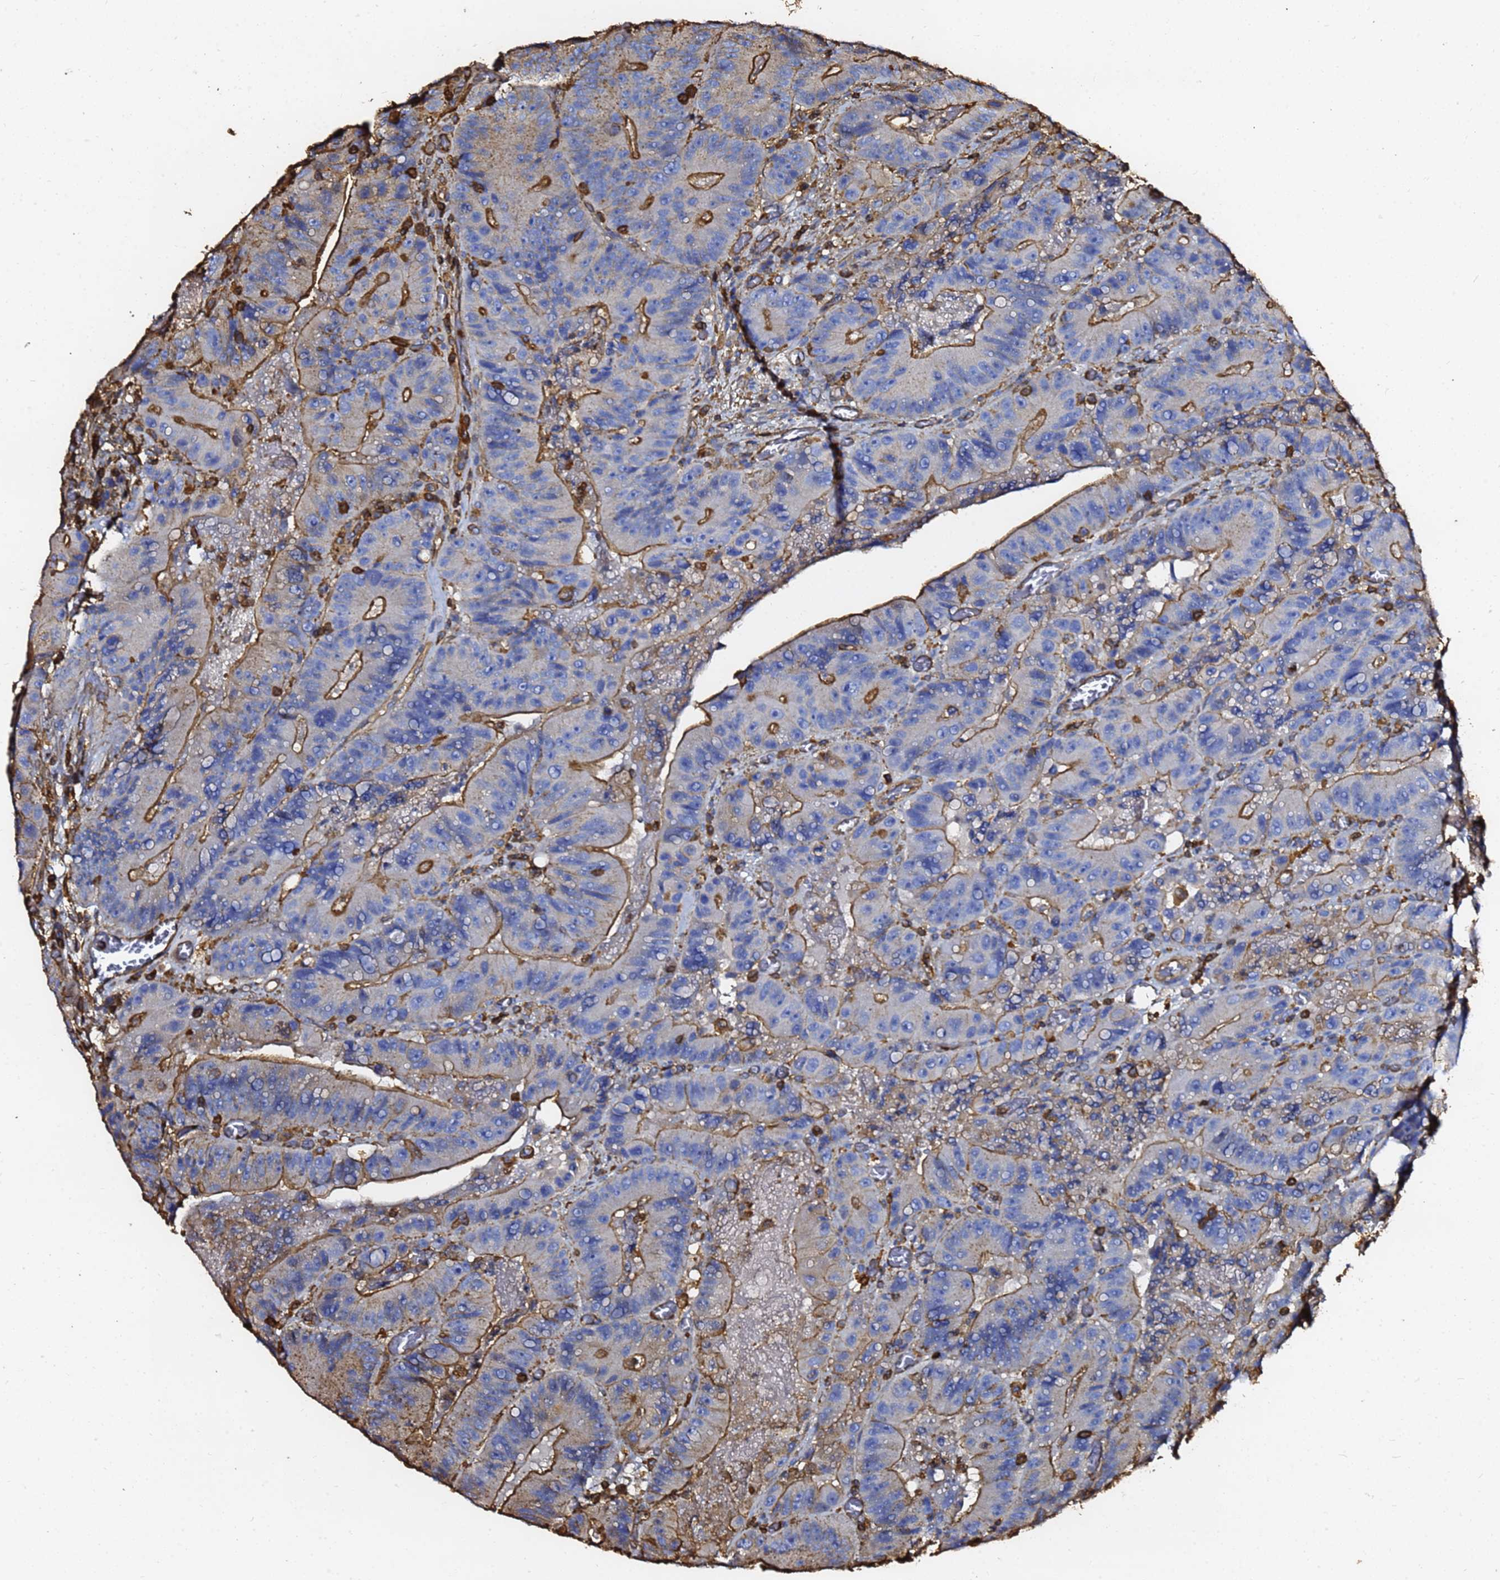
{"staining": {"intensity": "moderate", "quantity": "25%-75%", "location": "cytoplasmic/membranous"}, "tissue": "colorectal cancer", "cell_type": "Tumor cells", "image_type": "cancer", "snomed": [{"axis": "morphology", "description": "Adenocarcinoma, NOS"}, {"axis": "topography", "description": "Colon"}], "caption": "Protein staining reveals moderate cytoplasmic/membranous staining in approximately 25%-75% of tumor cells in colorectal adenocarcinoma.", "gene": "ACTB", "patient": {"sex": "female", "age": 86}}